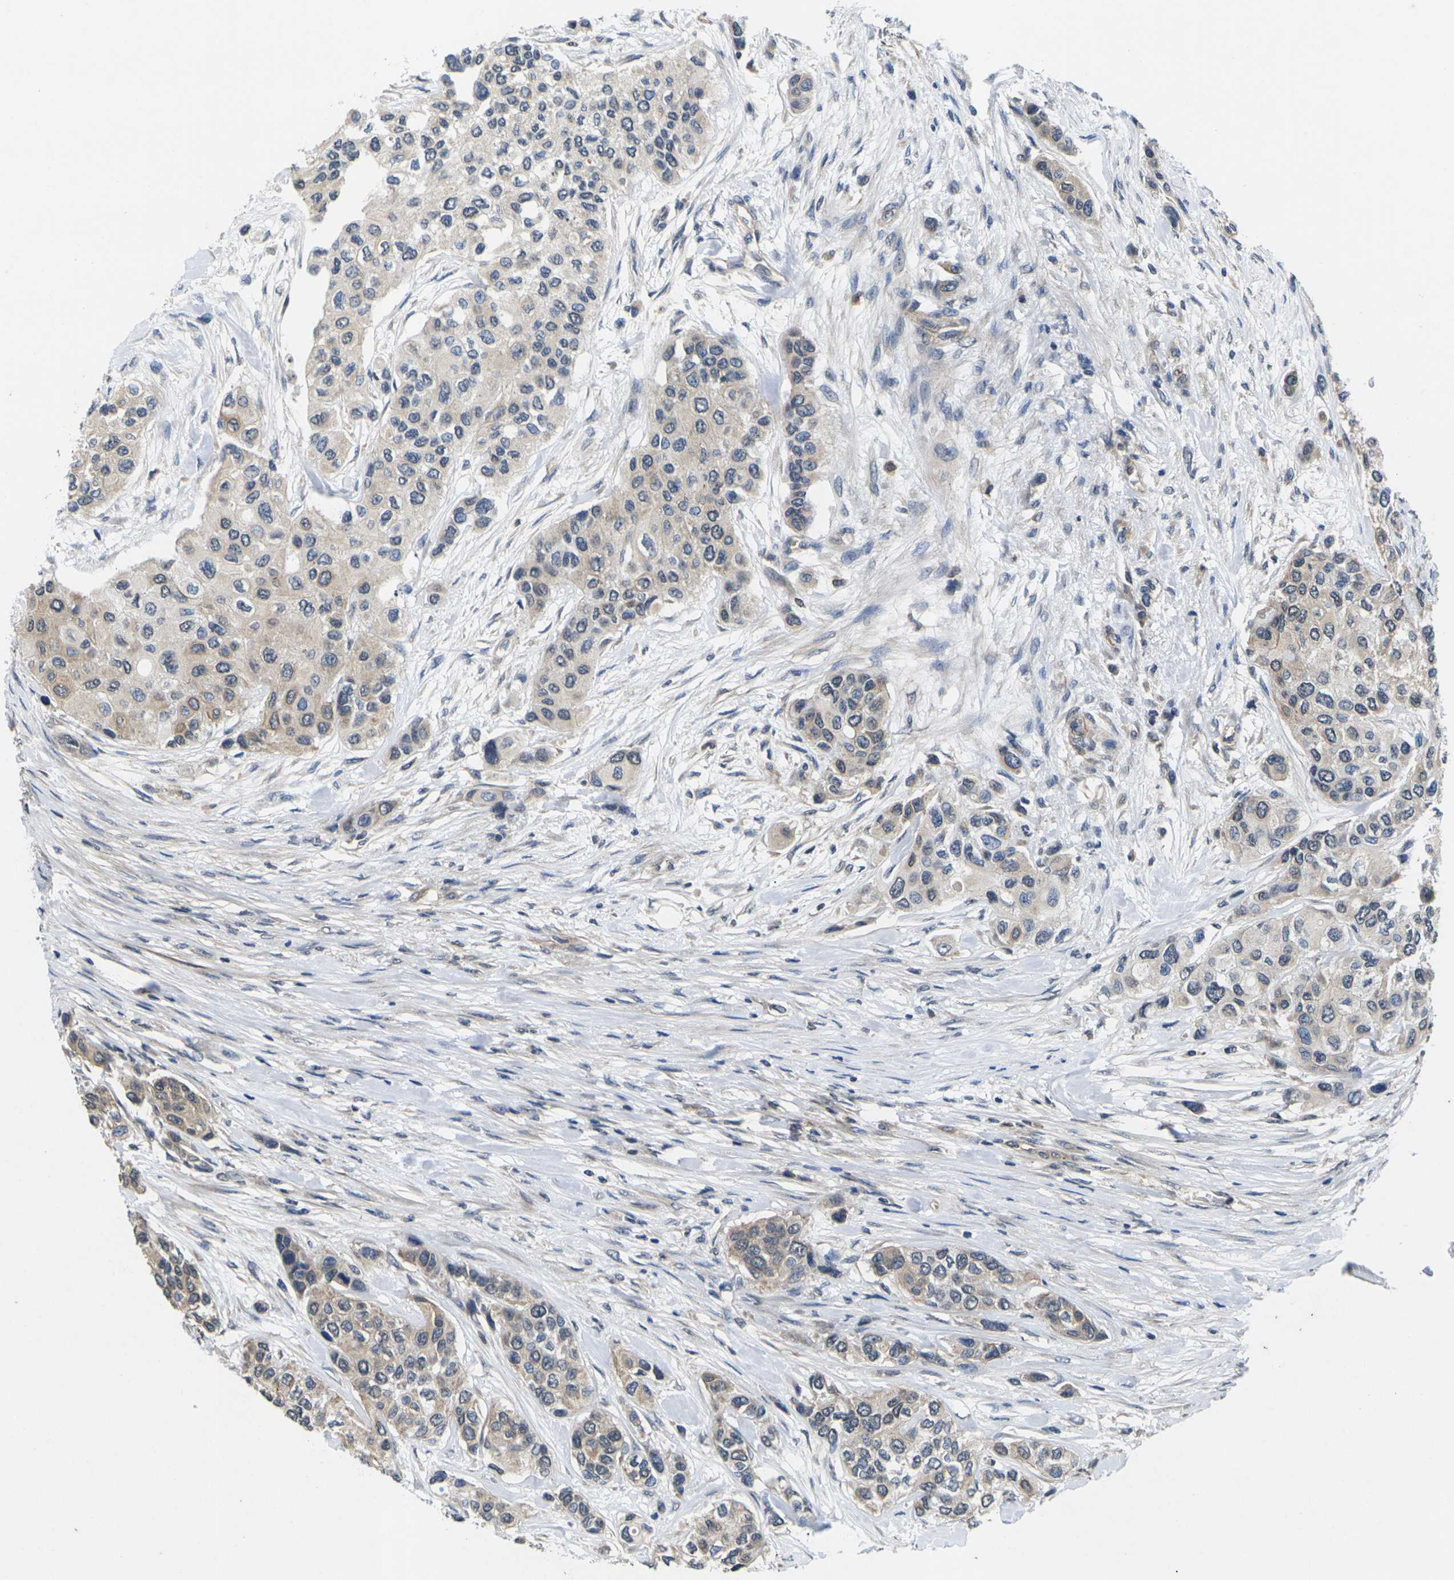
{"staining": {"intensity": "weak", "quantity": ">75%", "location": "cytoplasmic/membranous"}, "tissue": "urothelial cancer", "cell_type": "Tumor cells", "image_type": "cancer", "snomed": [{"axis": "morphology", "description": "Urothelial carcinoma, High grade"}, {"axis": "topography", "description": "Urinary bladder"}], "caption": "This micrograph shows urothelial carcinoma (high-grade) stained with immunohistochemistry (IHC) to label a protein in brown. The cytoplasmic/membranous of tumor cells show weak positivity for the protein. Nuclei are counter-stained blue.", "gene": "DKK2", "patient": {"sex": "female", "age": 56}}